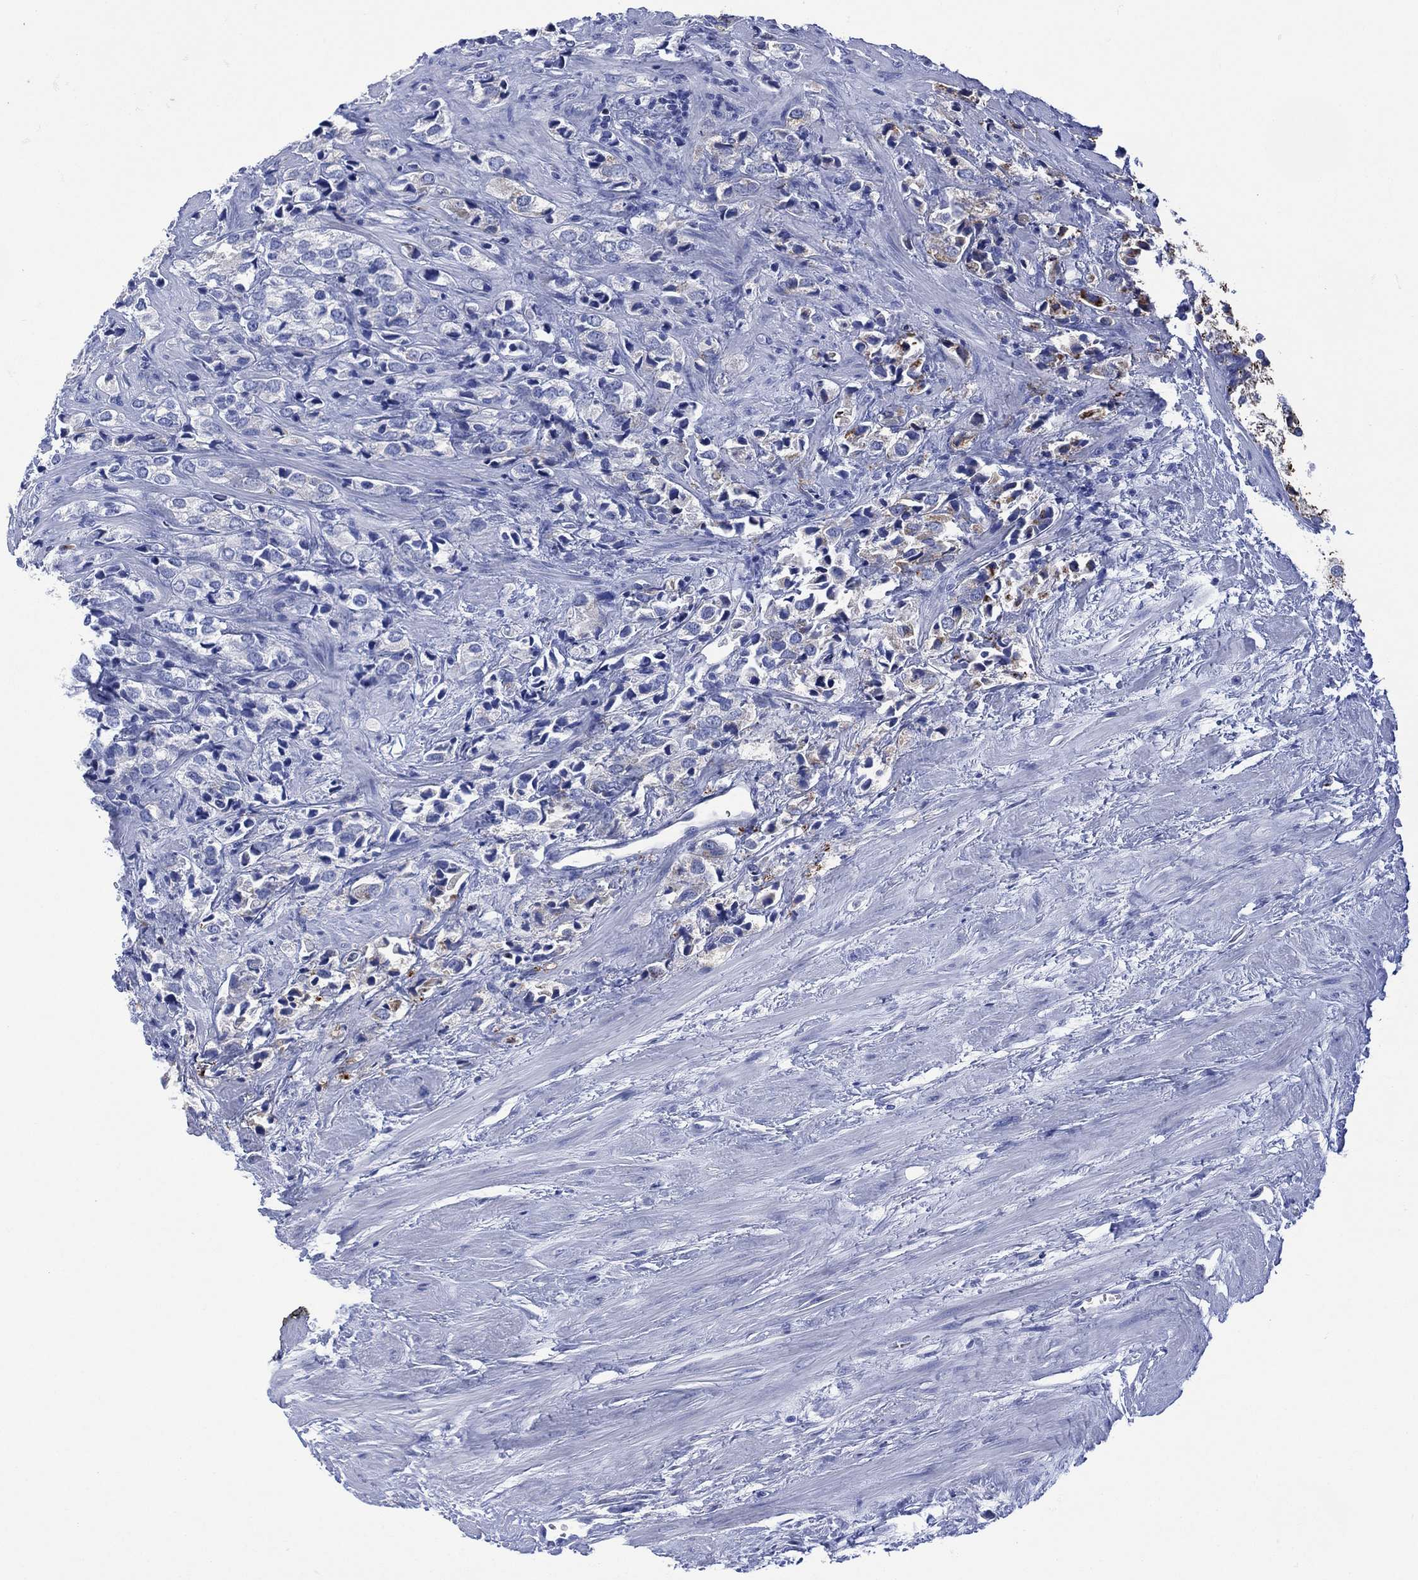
{"staining": {"intensity": "negative", "quantity": "none", "location": "none"}, "tissue": "prostate cancer", "cell_type": "Tumor cells", "image_type": "cancer", "snomed": [{"axis": "morphology", "description": "Adenocarcinoma, NOS"}, {"axis": "topography", "description": "Prostate and seminal vesicle, NOS"}], "caption": "Tumor cells are negative for brown protein staining in prostate cancer.", "gene": "DPP4", "patient": {"sex": "male", "age": 63}}